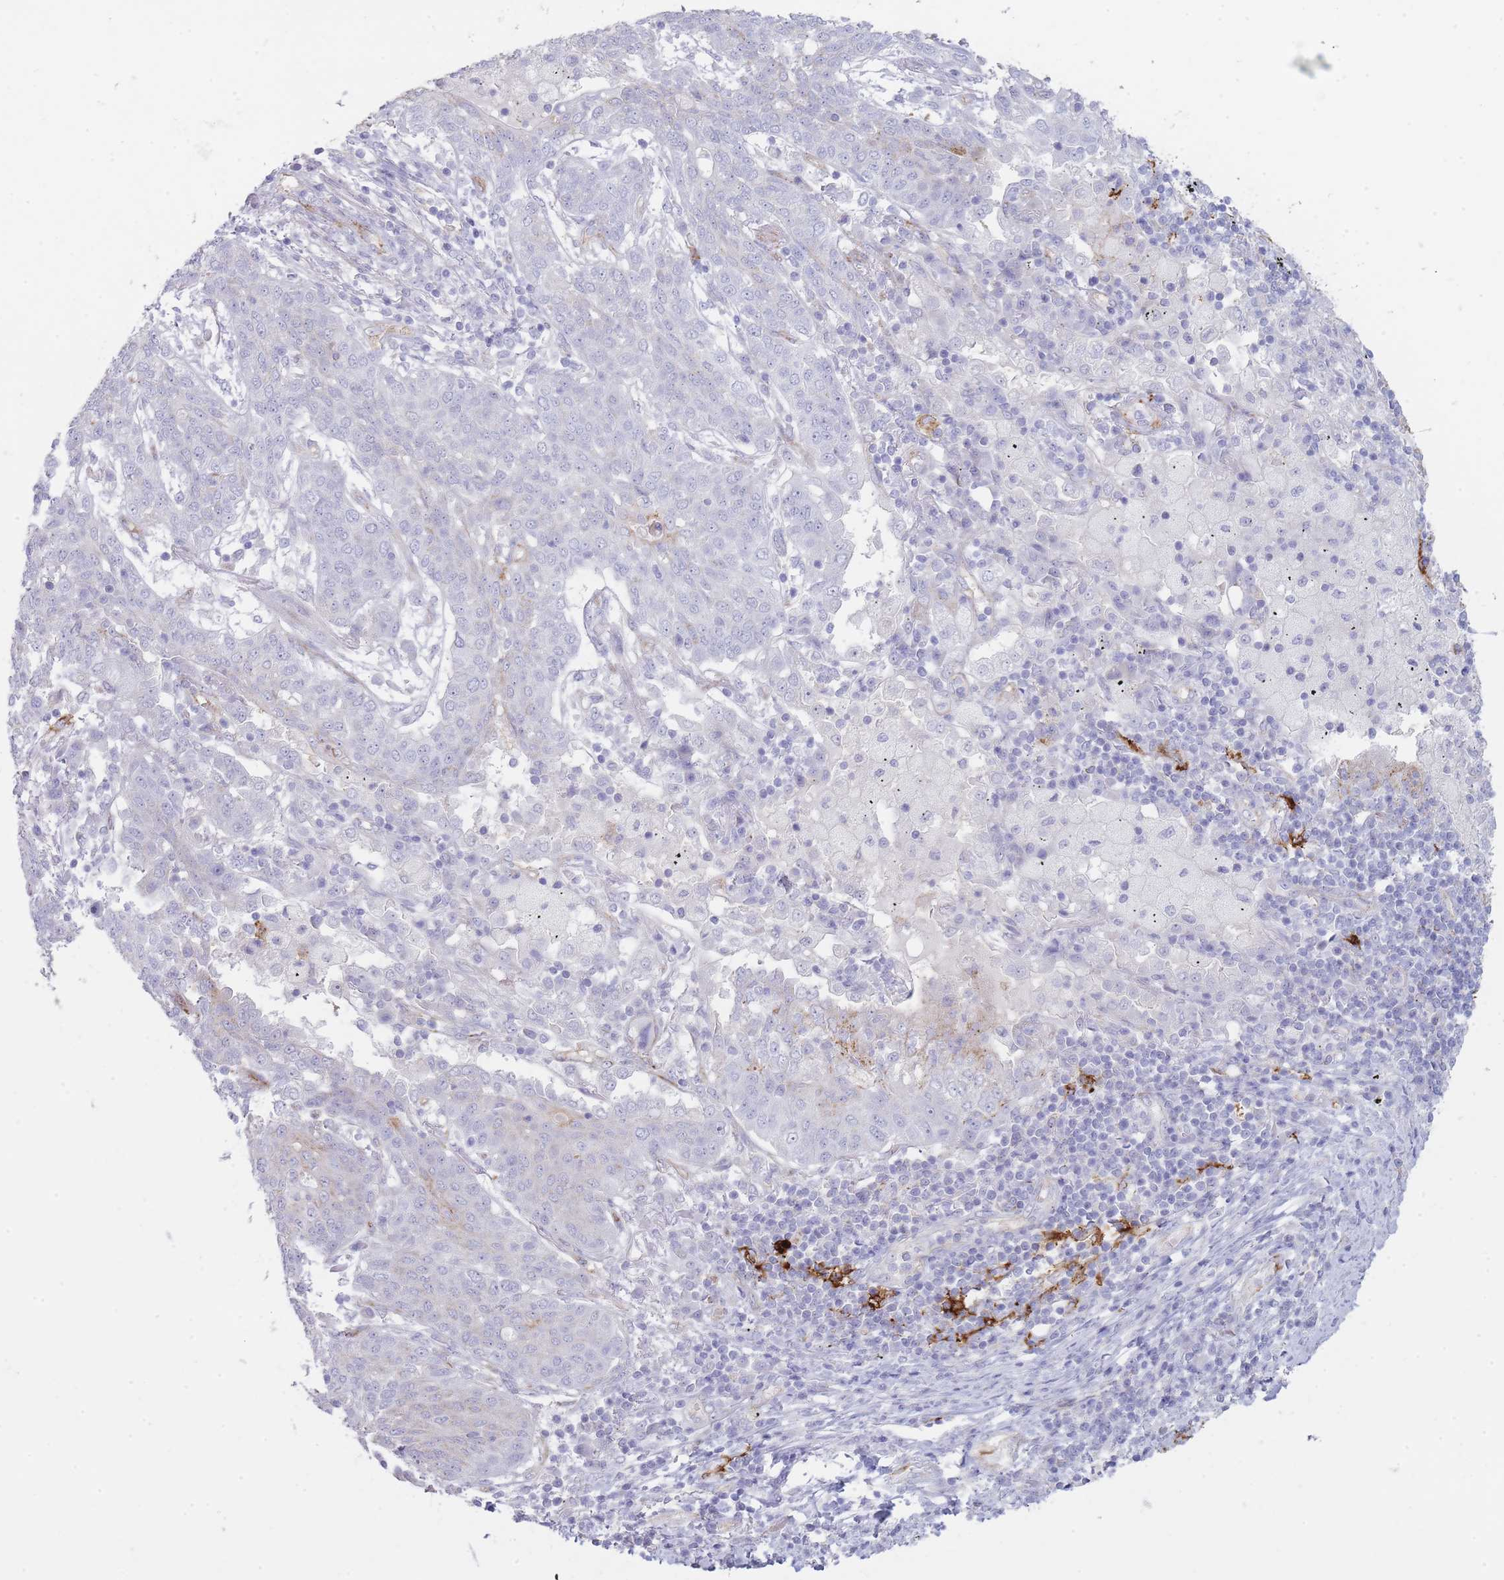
{"staining": {"intensity": "weak", "quantity": "<25%", "location": "cytoplasmic/membranous"}, "tissue": "lung cancer", "cell_type": "Tumor cells", "image_type": "cancer", "snomed": [{"axis": "morphology", "description": "Squamous cell carcinoma, NOS"}, {"axis": "topography", "description": "Lung"}], "caption": "An image of squamous cell carcinoma (lung) stained for a protein exhibits no brown staining in tumor cells.", "gene": "UTP14A", "patient": {"sex": "female", "age": 70}}